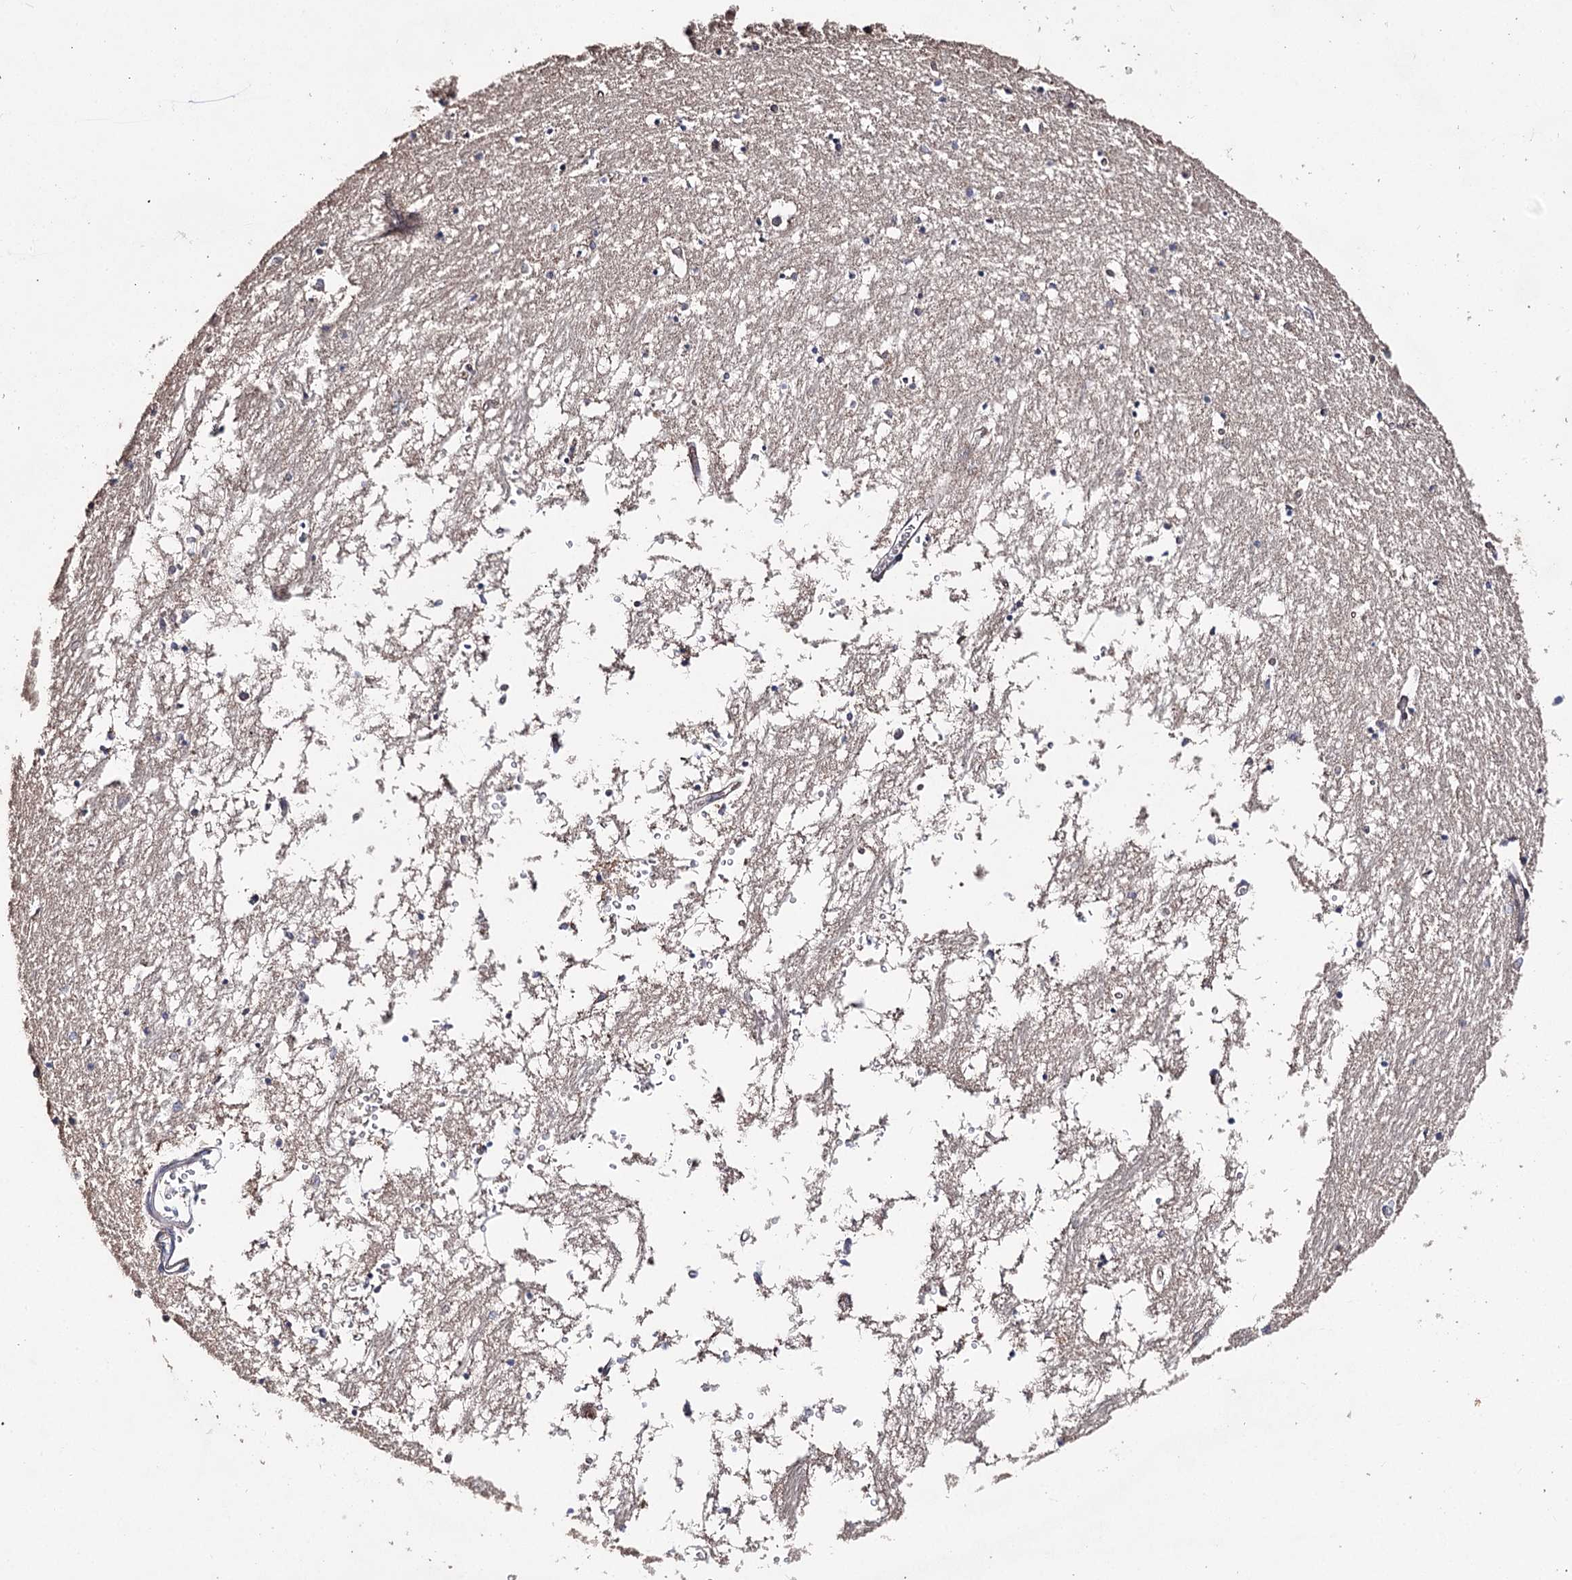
{"staining": {"intensity": "negative", "quantity": "none", "location": "none"}, "tissue": "hippocampus", "cell_type": "Glial cells", "image_type": "normal", "snomed": [{"axis": "morphology", "description": "Normal tissue, NOS"}, {"axis": "topography", "description": "Hippocampus"}], "caption": "High magnification brightfield microscopy of benign hippocampus stained with DAB (brown) and counterstained with hematoxylin (blue): glial cells show no significant staining.", "gene": "AURKC", "patient": {"sex": "male", "age": 70}}